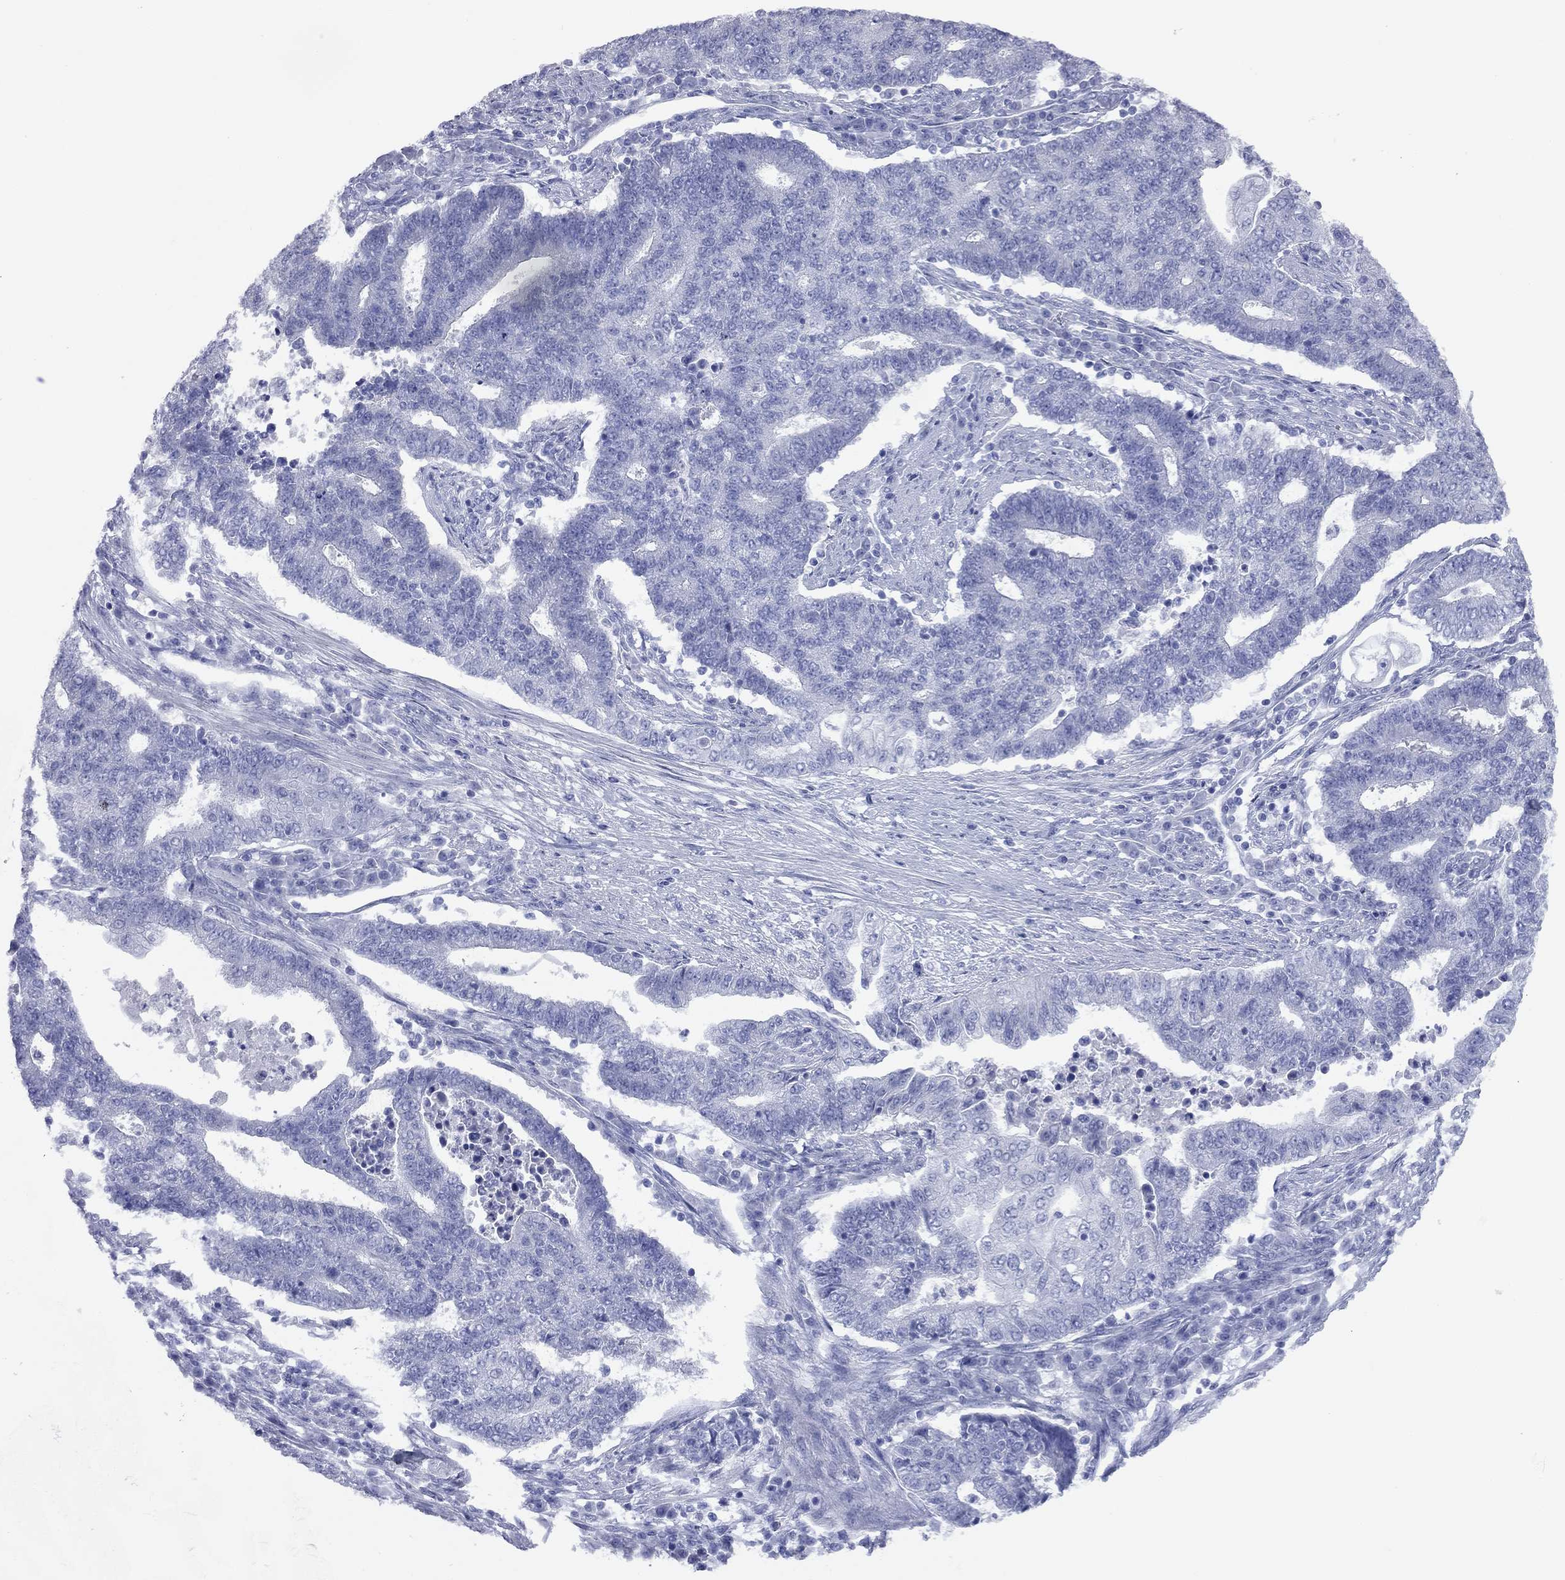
{"staining": {"intensity": "negative", "quantity": "none", "location": "none"}, "tissue": "endometrial cancer", "cell_type": "Tumor cells", "image_type": "cancer", "snomed": [{"axis": "morphology", "description": "Adenocarcinoma, NOS"}, {"axis": "topography", "description": "Uterus"}, {"axis": "topography", "description": "Endometrium"}], "caption": "Endometrial adenocarcinoma was stained to show a protein in brown. There is no significant staining in tumor cells.", "gene": "VSIG10", "patient": {"sex": "female", "age": 54}}